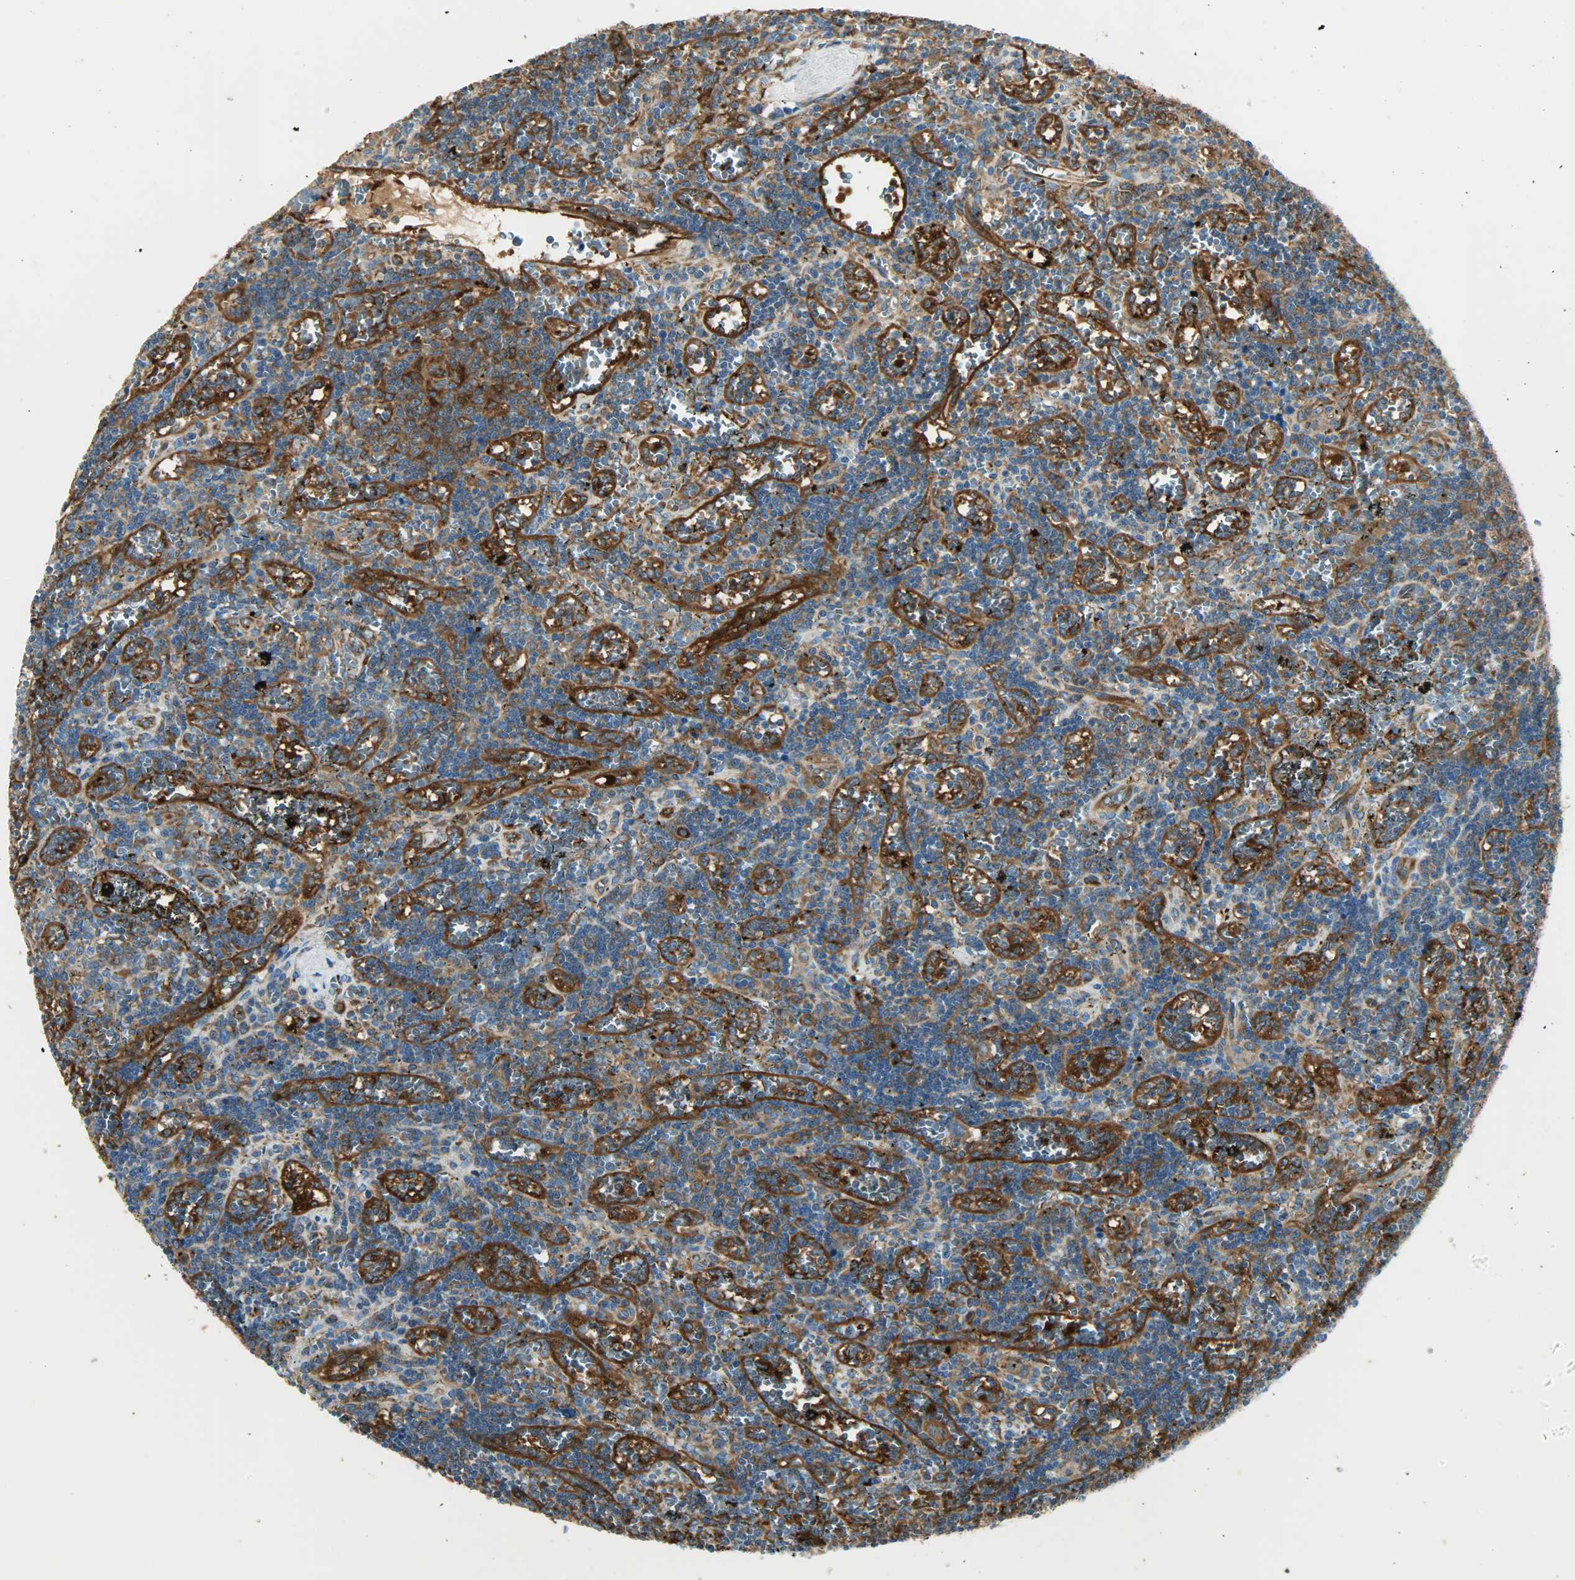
{"staining": {"intensity": "moderate", "quantity": "25%-75%", "location": "cytoplasmic/membranous"}, "tissue": "lymphoma", "cell_type": "Tumor cells", "image_type": "cancer", "snomed": [{"axis": "morphology", "description": "Malignant lymphoma, non-Hodgkin's type, Low grade"}, {"axis": "topography", "description": "Spleen"}], "caption": "This is a photomicrograph of immunohistochemistry staining of low-grade malignant lymphoma, non-Hodgkin's type, which shows moderate expression in the cytoplasmic/membranous of tumor cells.", "gene": "WARS1", "patient": {"sex": "male", "age": 60}}